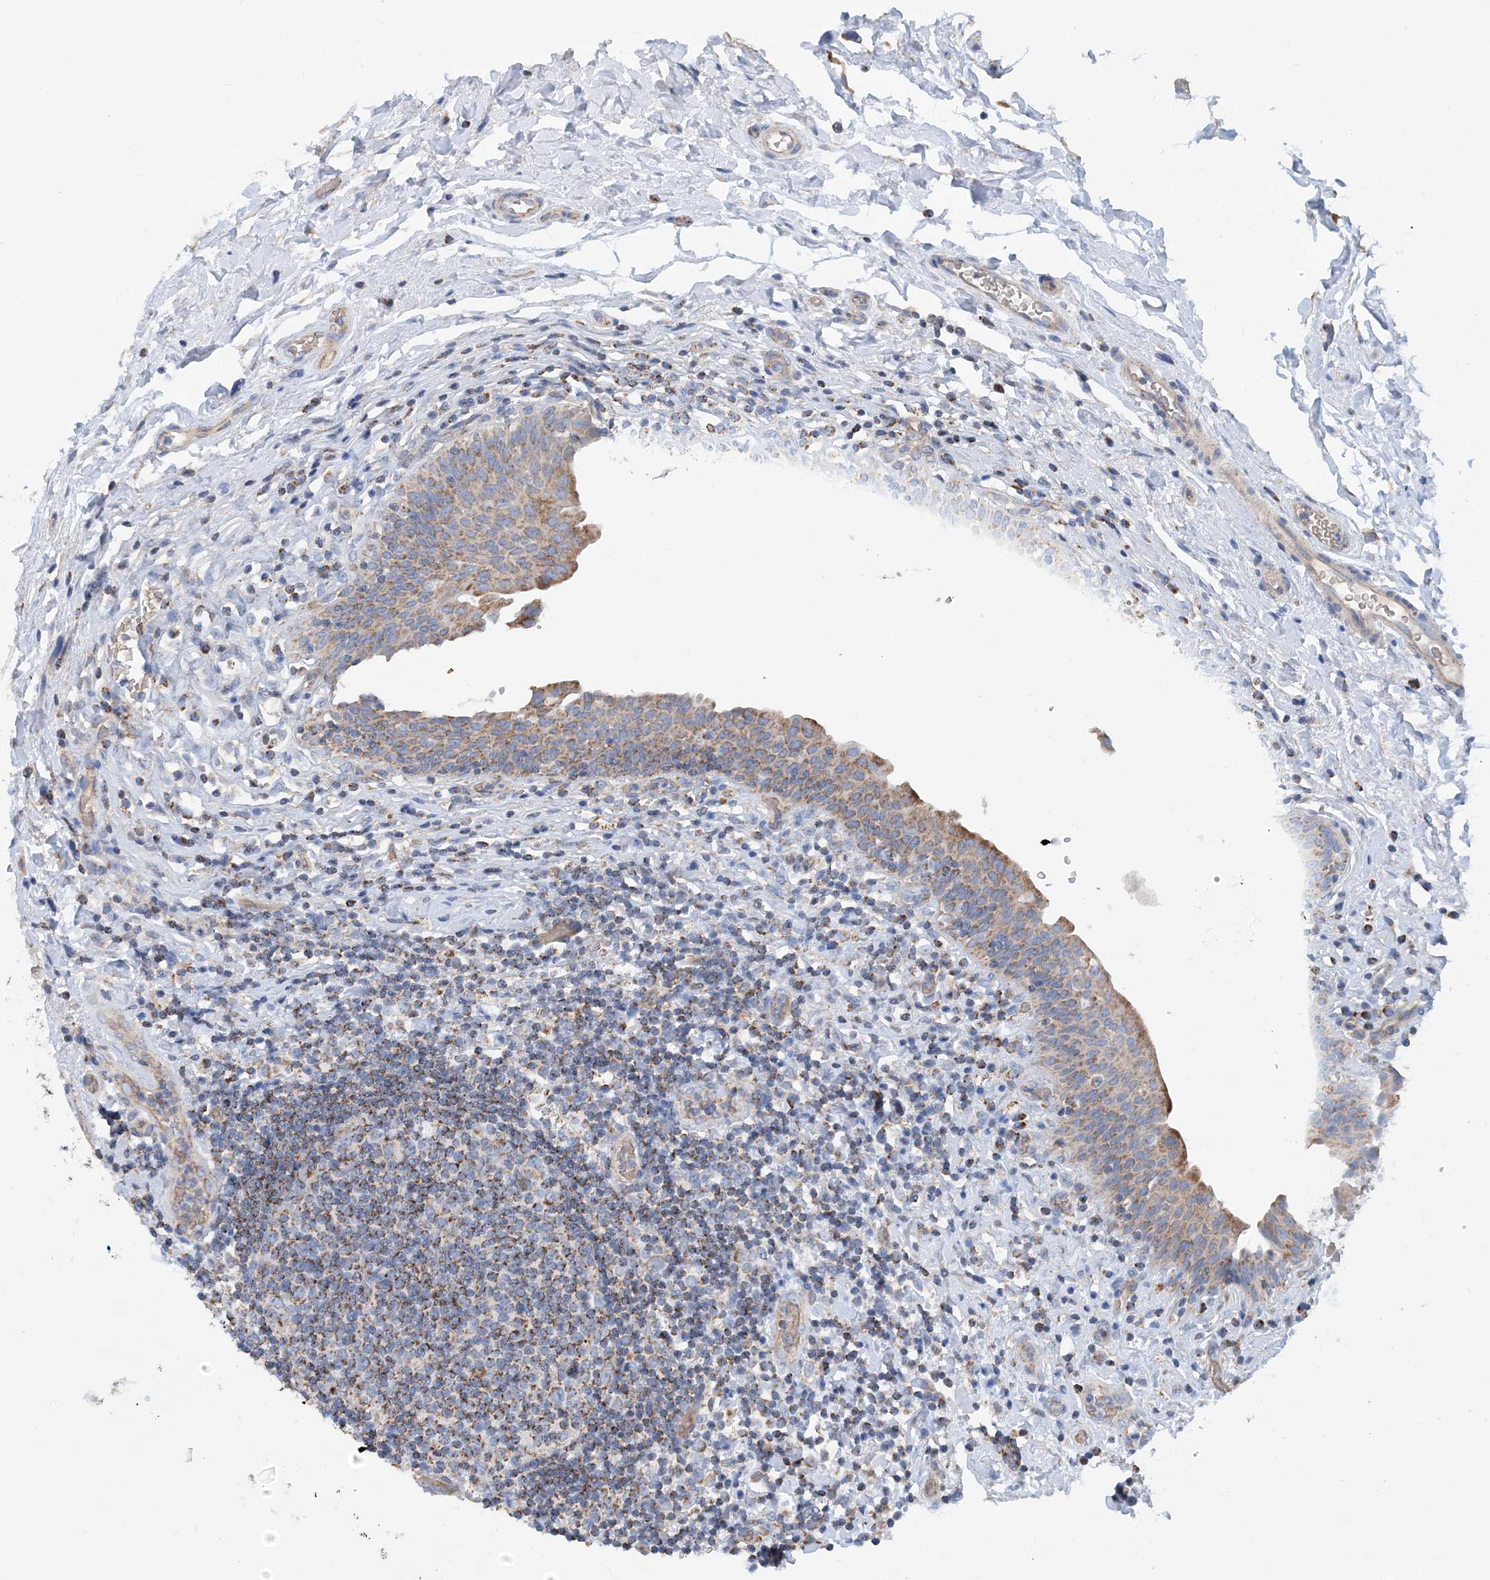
{"staining": {"intensity": "moderate", "quantity": ">75%", "location": "cytoplasmic/membranous"}, "tissue": "urinary bladder", "cell_type": "Urothelial cells", "image_type": "normal", "snomed": [{"axis": "morphology", "description": "Normal tissue, NOS"}, {"axis": "topography", "description": "Urinary bladder"}], "caption": "High-power microscopy captured an immunohistochemistry (IHC) image of unremarkable urinary bladder, revealing moderate cytoplasmic/membranous positivity in approximately >75% of urothelial cells.", "gene": "PHOSPHO2", "patient": {"sex": "male", "age": 83}}